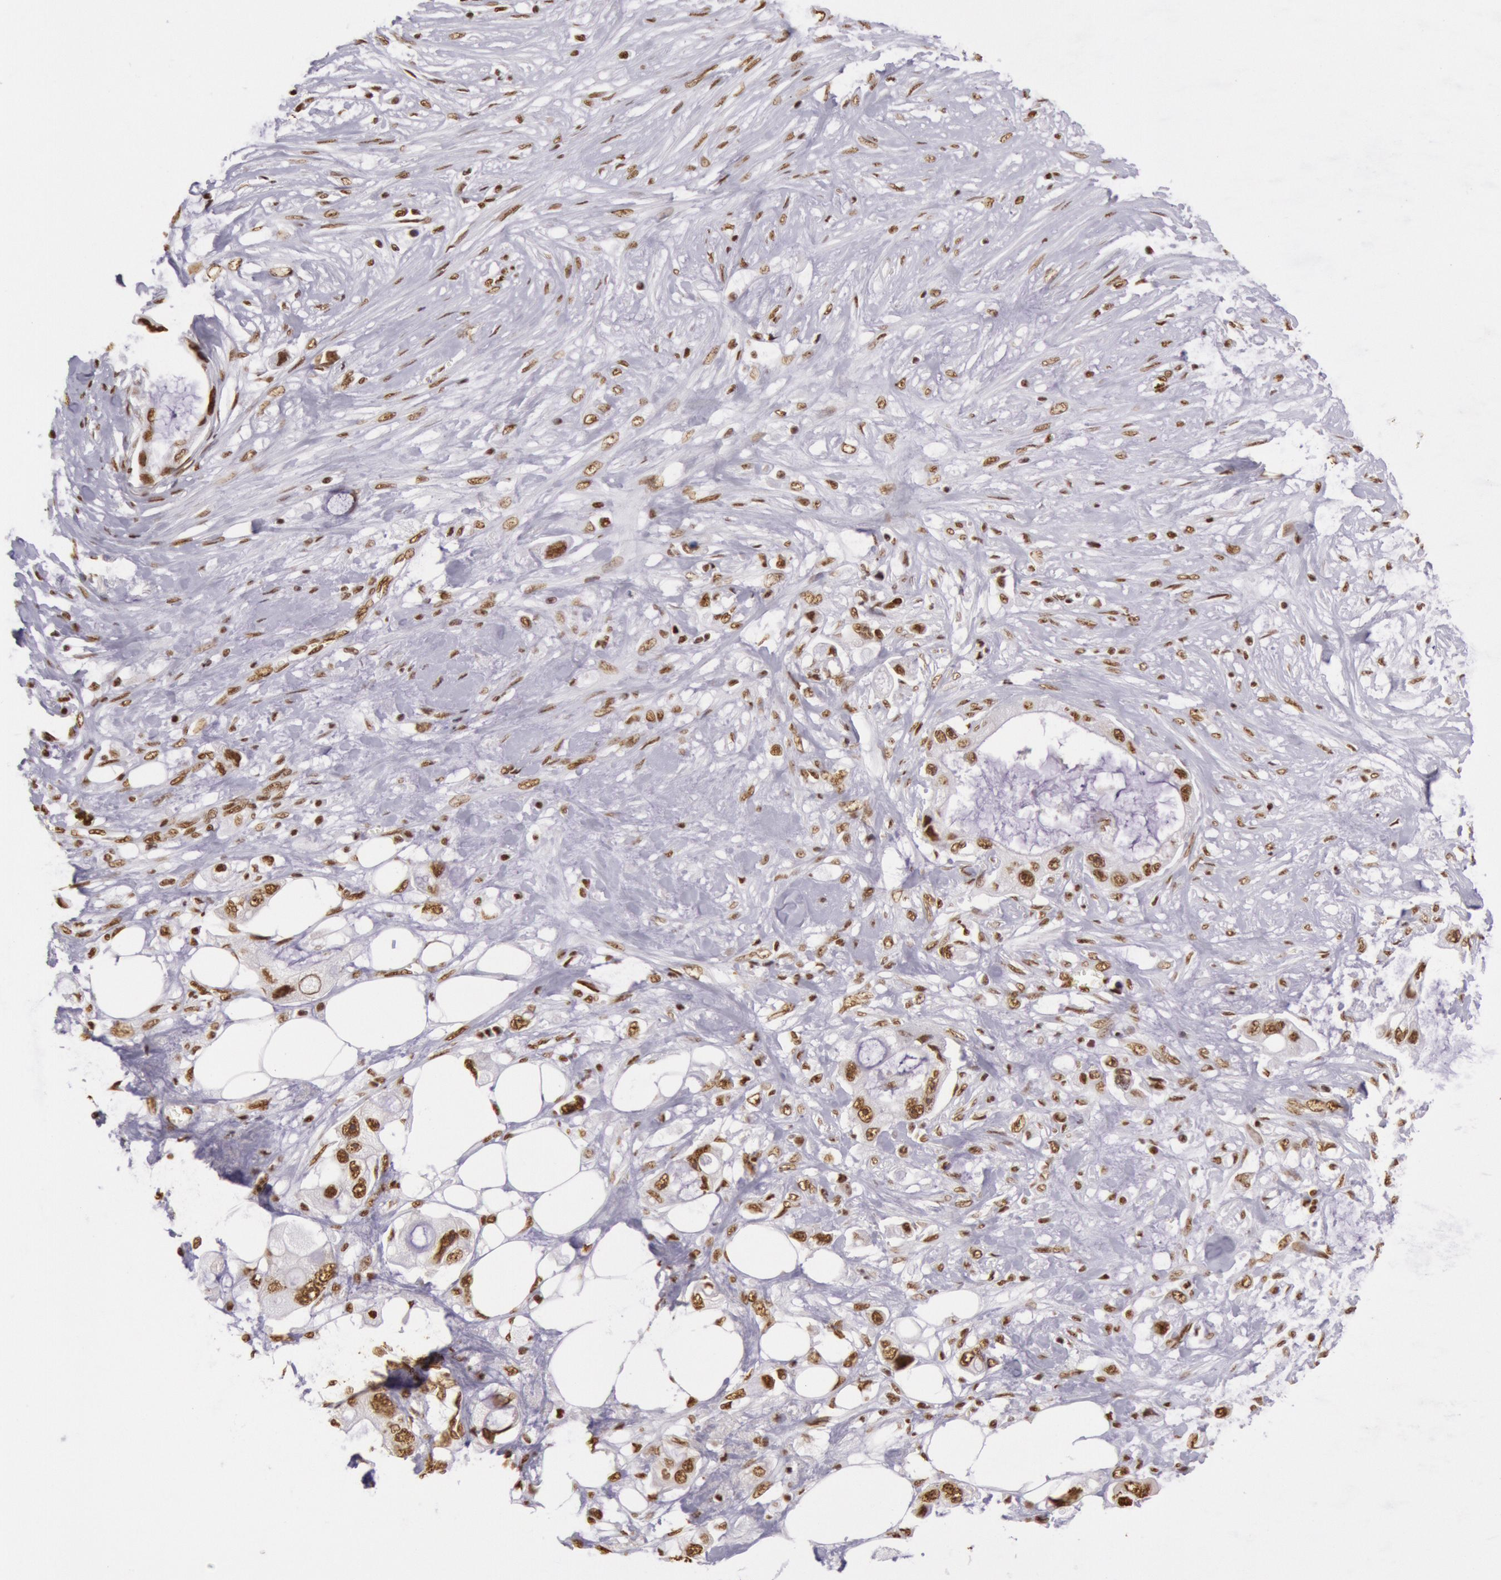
{"staining": {"intensity": "weak", "quantity": ">75%", "location": "nuclear"}, "tissue": "pancreatic cancer", "cell_type": "Tumor cells", "image_type": "cancer", "snomed": [{"axis": "morphology", "description": "Adenocarcinoma, NOS"}, {"axis": "topography", "description": "Pancreas"}, {"axis": "topography", "description": "Stomach, upper"}], "caption": "There is low levels of weak nuclear staining in tumor cells of pancreatic cancer, as demonstrated by immunohistochemical staining (brown color).", "gene": "HNRNPH2", "patient": {"sex": "male", "age": 77}}